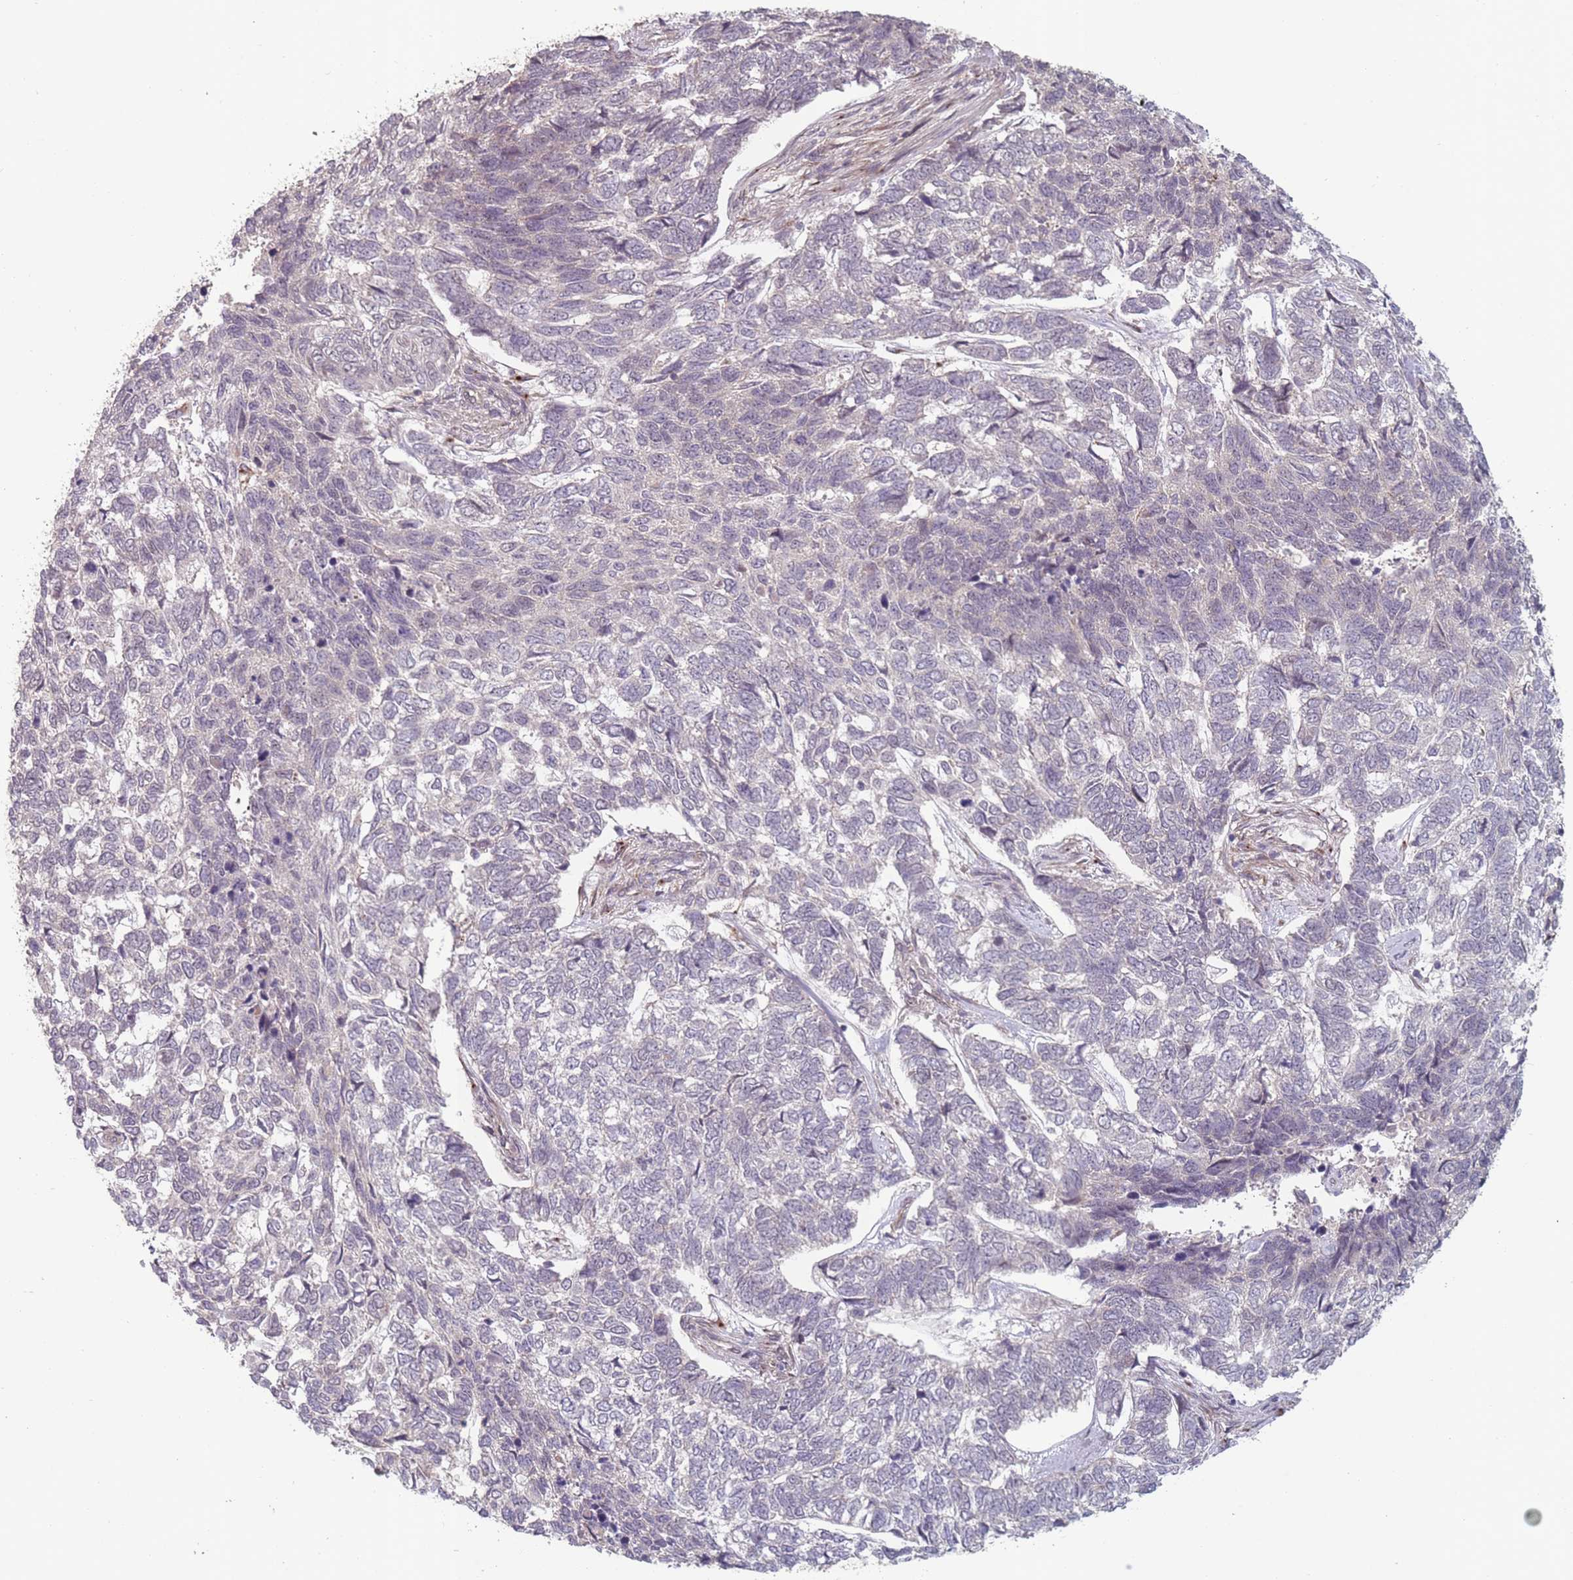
{"staining": {"intensity": "negative", "quantity": "none", "location": "none"}, "tissue": "skin cancer", "cell_type": "Tumor cells", "image_type": "cancer", "snomed": [{"axis": "morphology", "description": "Basal cell carcinoma"}, {"axis": "topography", "description": "Skin"}], "caption": "Skin cancer stained for a protein using immunohistochemistry (IHC) demonstrates no staining tumor cells.", "gene": "CNTRL", "patient": {"sex": "female", "age": 65}}